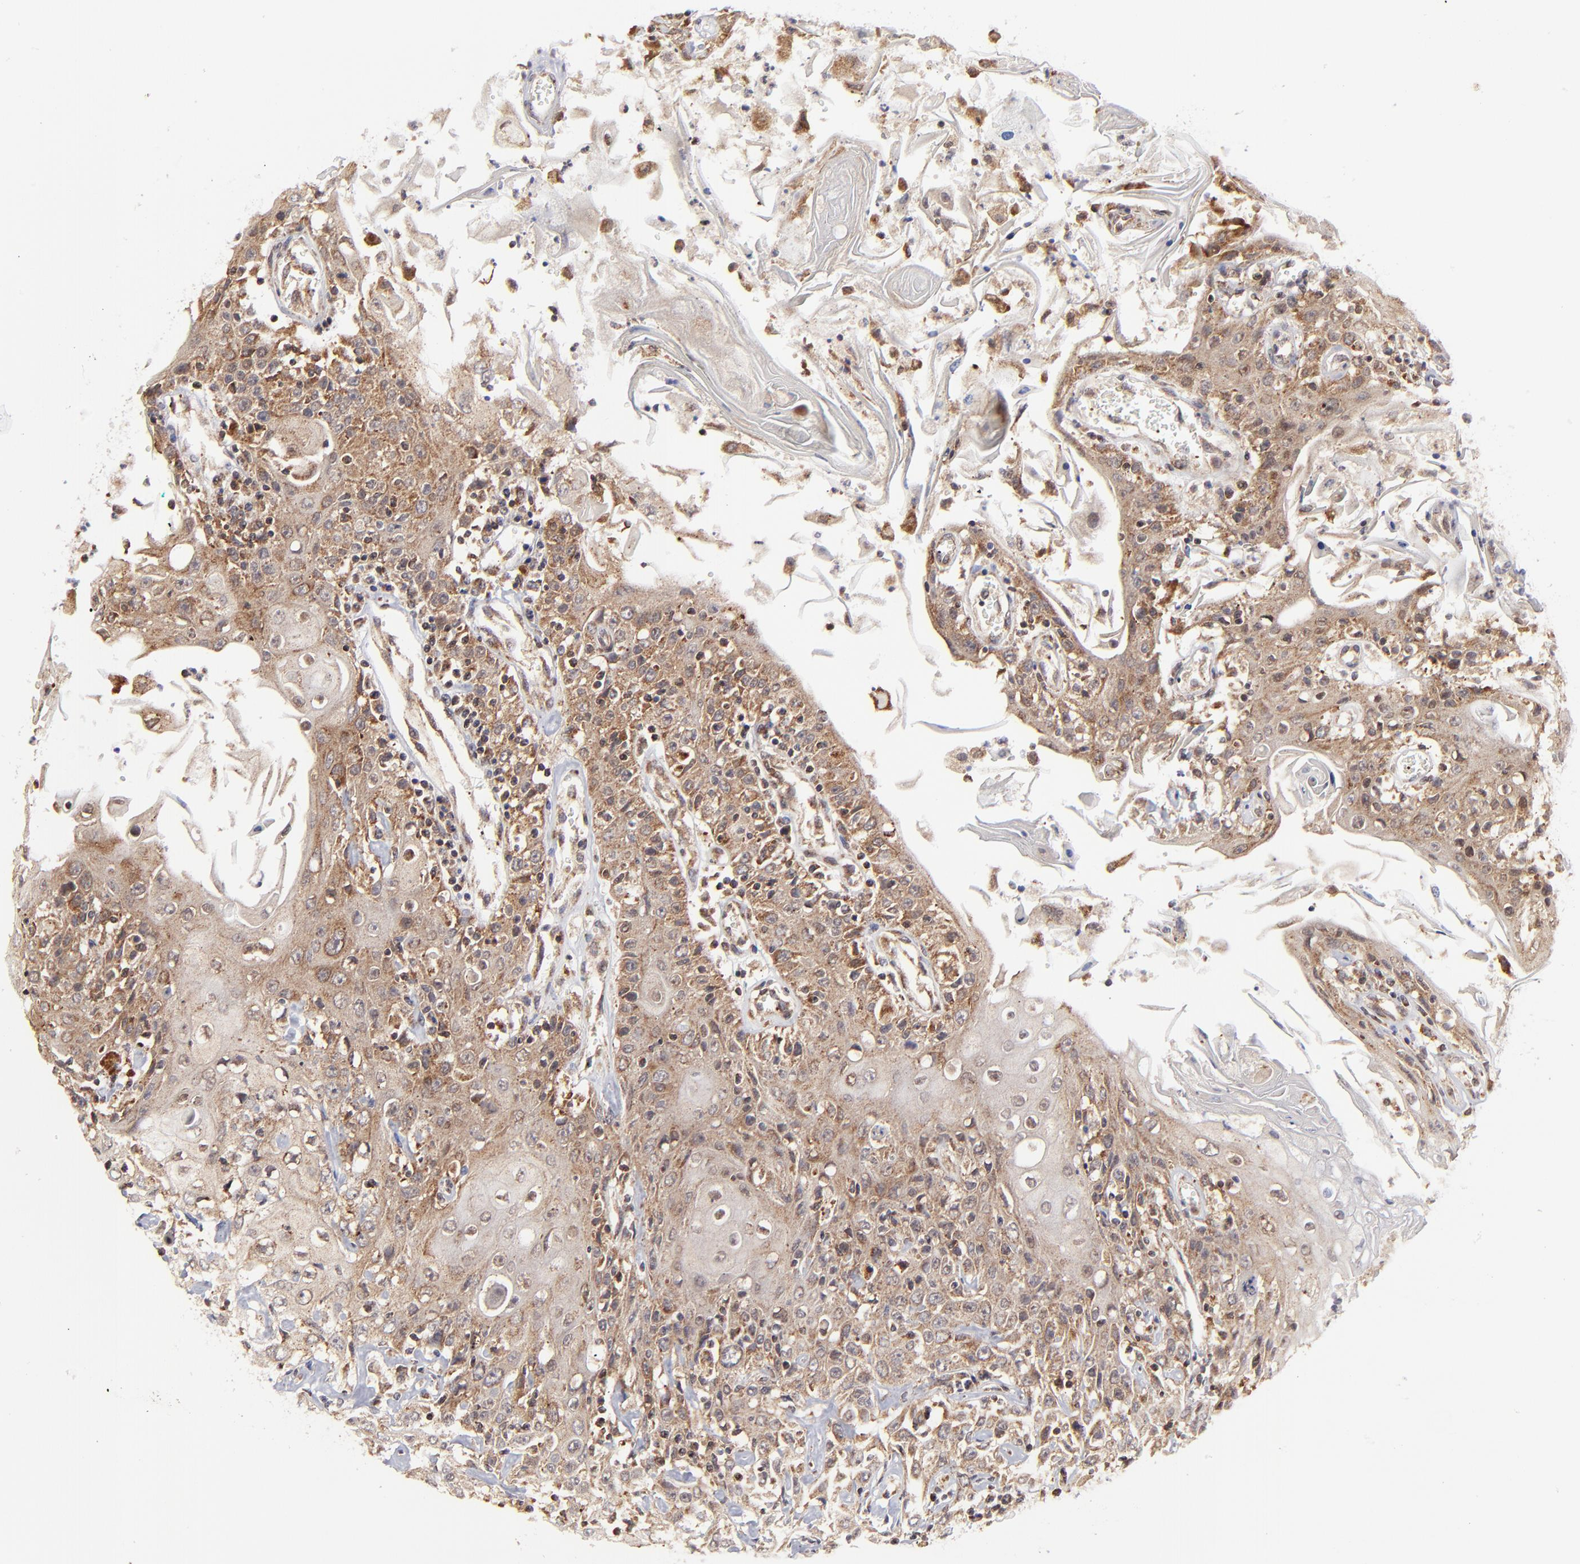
{"staining": {"intensity": "weak", "quantity": "25%-75%", "location": "cytoplasmic/membranous"}, "tissue": "head and neck cancer", "cell_type": "Tumor cells", "image_type": "cancer", "snomed": [{"axis": "morphology", "description": "Squamous cell carcinoma, NOS"}, {"axis": "topography", "description": "Oral tissue"}, {"axis": "topography", "description": "Head-Neck"}], "caption": "High-power microscopy captured an immunohistochemistry (IHC) histopathology image of head and neck squamous cell carcinoma, revealing weak cytoplasmic/membranous positivity in approximately 25%-75% of tumor cells.", "gene": "MAP2K7", "patient": {"sex": "female", "age": 76}}